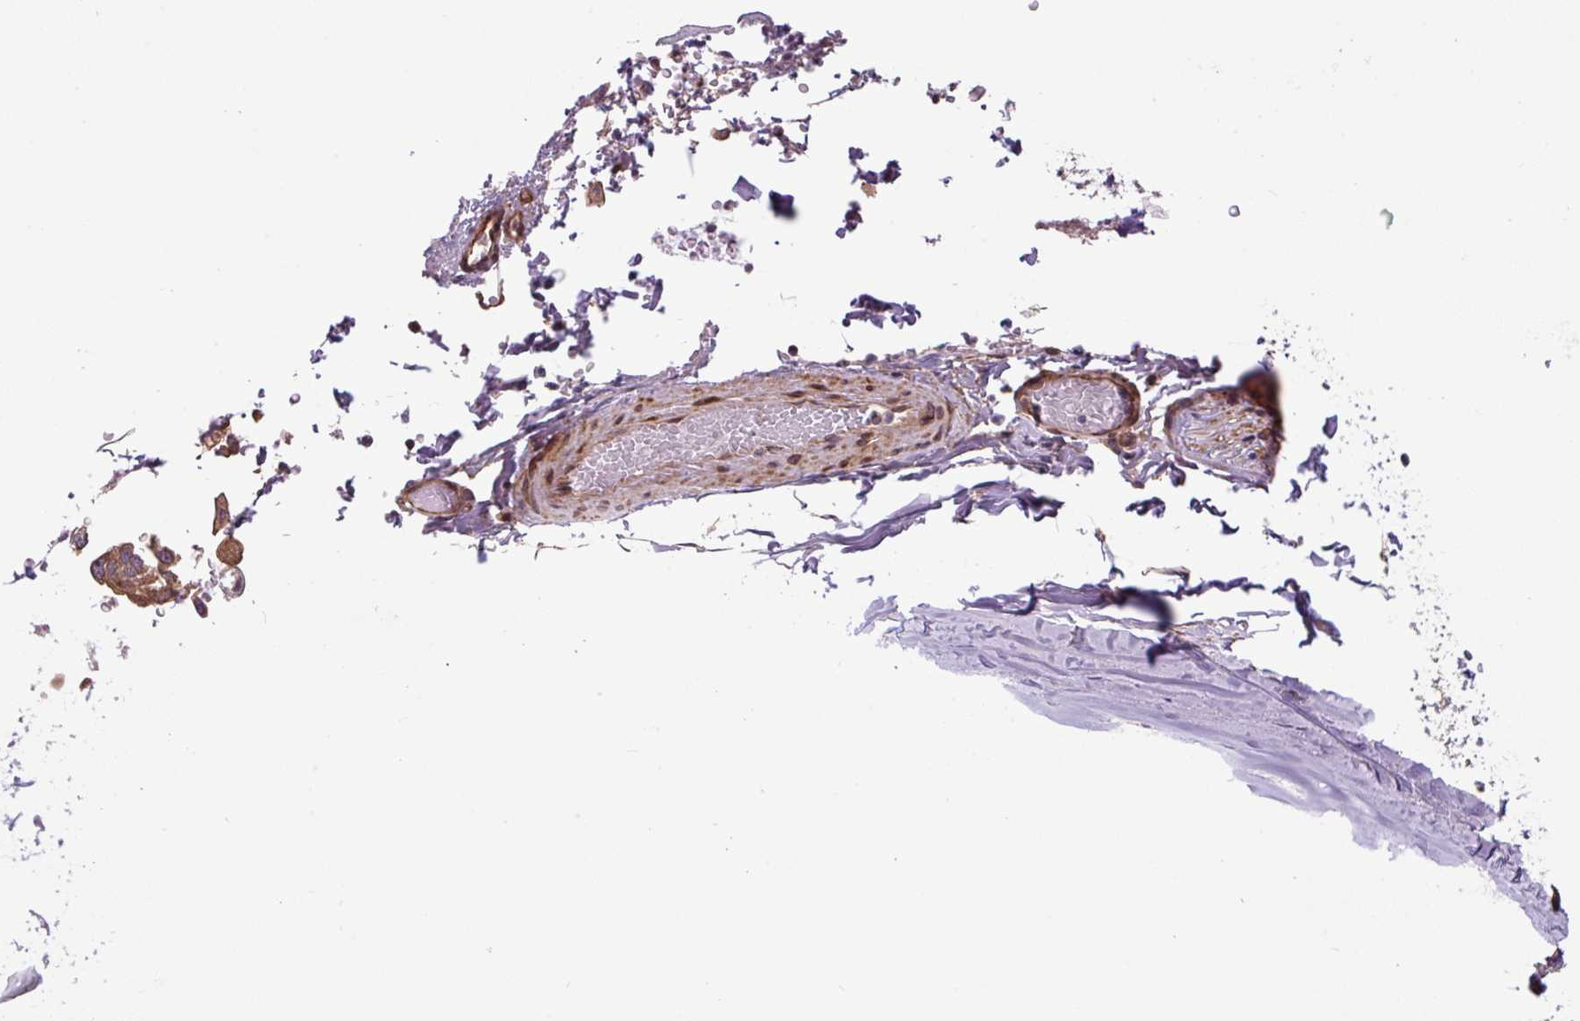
{"staining": {"intensity": "negative", "quantity": "none", "location": "none"}, "tissue": "soft tissue", "cell_type": "Chondrocytes", "image_type": "normal", "snomed": [{"axis": "morphology", "description": "Normal tissue, NOS"}, {"axis": "morphology", "description": "Degeneration, NOS"}, {"axis": "topography", "description": "Cartilage tissue"}, {"axis": "topography", "description": "Lung"}], "caption": "Chondrocytes are negative for brown protein staining in unremarkable soft tissue. The staining was performed using DAB to visualize the protein expression in brown, while the nuclei were stained in blue with hematoxylin (Magnification: 20x).", "gene": "SEPTIN10", "patient": {"sex": "female", "age": 61}}